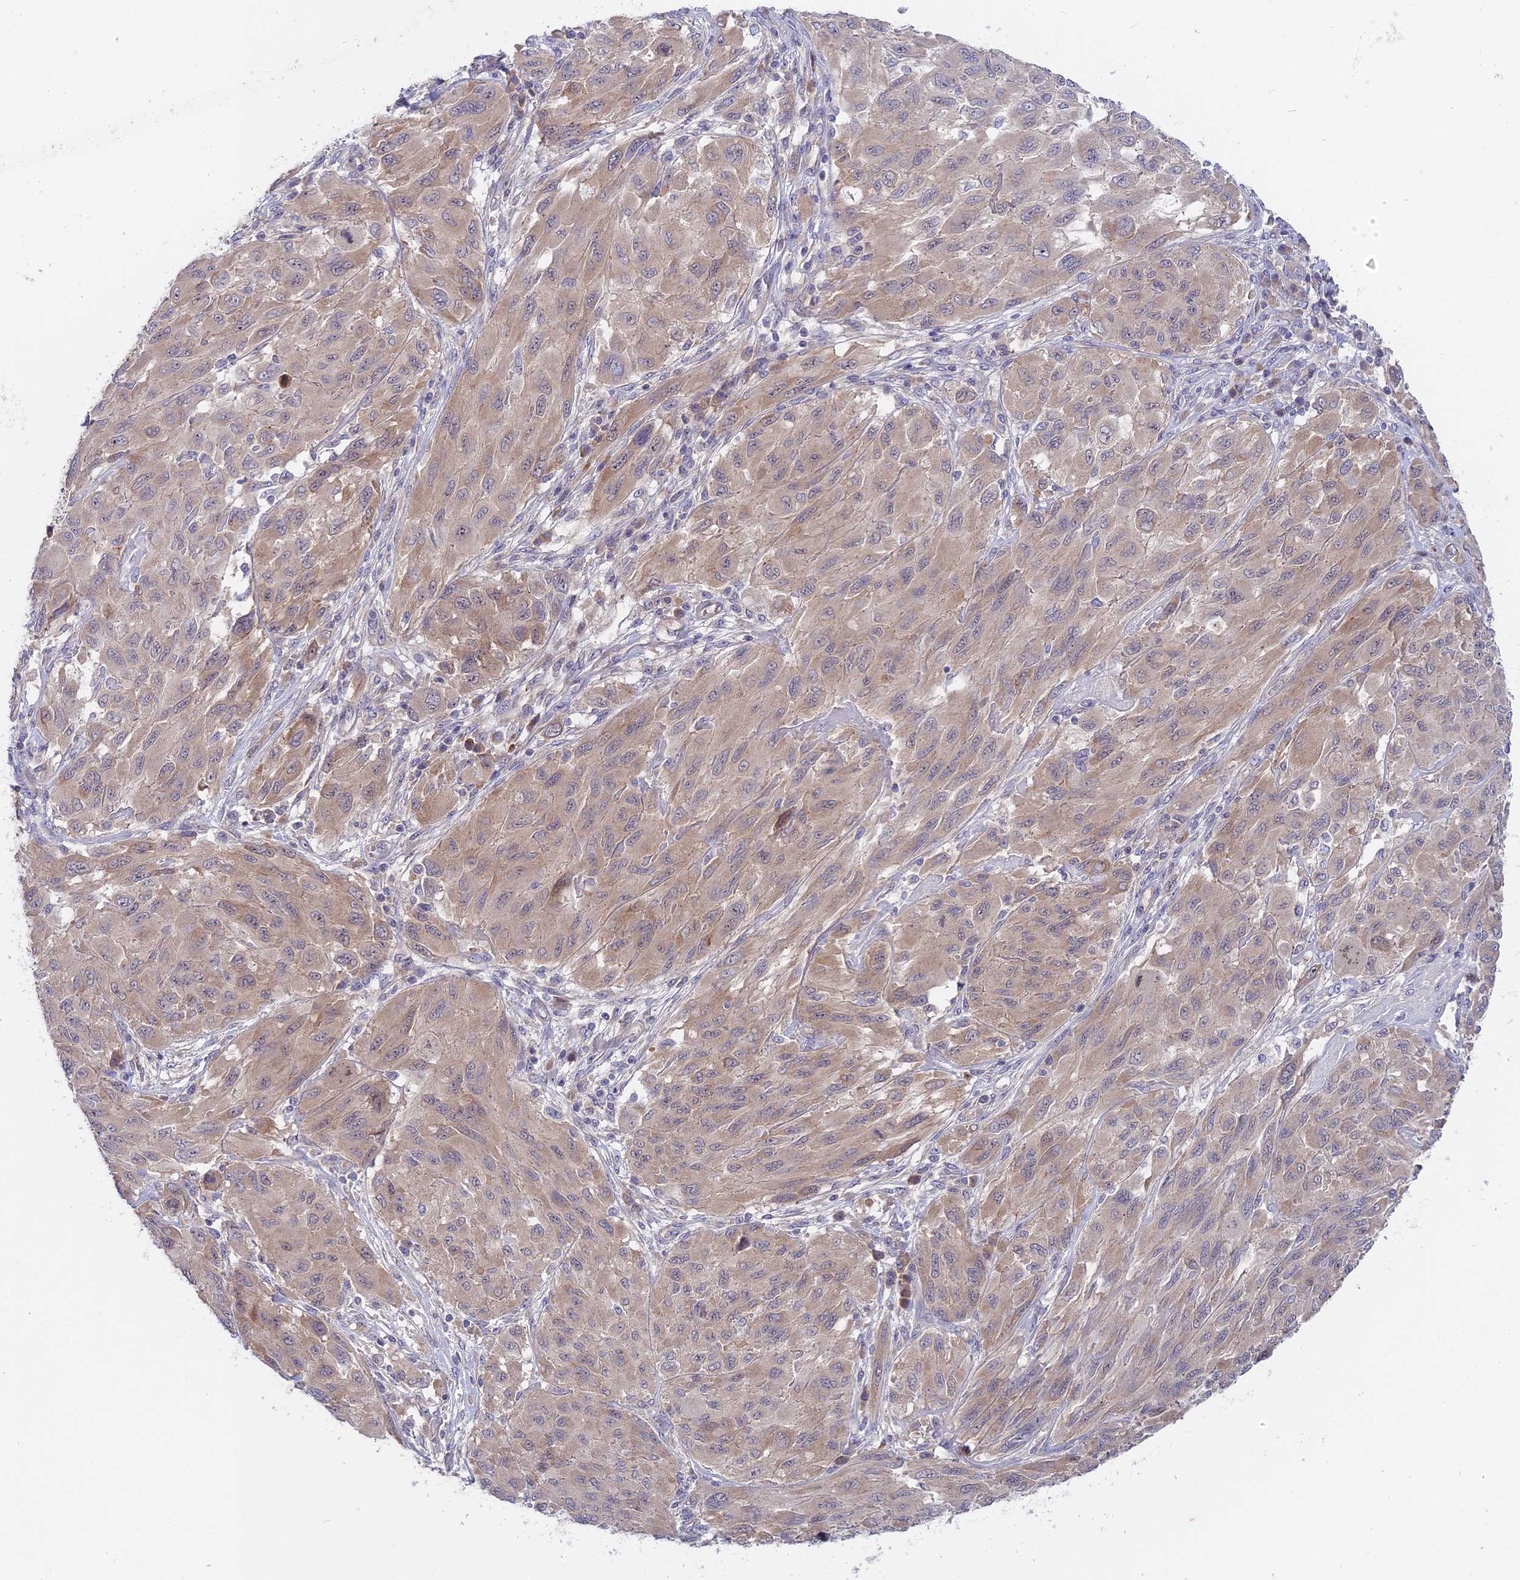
{"staining": {"intensity": "weak", "quantity": "<25%", "location": "cytoplasmic/membranous"}, "tissue": "melanoma", "cell_type": "Tumor cells", "image_type": "cancer", "snomed": [{"axis": "morphology", "description": "Malignant melanoma, NOS"}, {"axis": "topography", "description": "Skin"}], "caption": "Immunohistochemistry (IHC) of malignant melanoma exhibits no expression in tumor cells. (Stains: DAB (3,3'-diaminobenzidine) immunohistochemistry (IHC) with hematoxylin counter stain, Microscopy: brightfield microscopy at high magnification).", "gene": "TENT4B", "patient": {"sex": "female", "age": 91}}